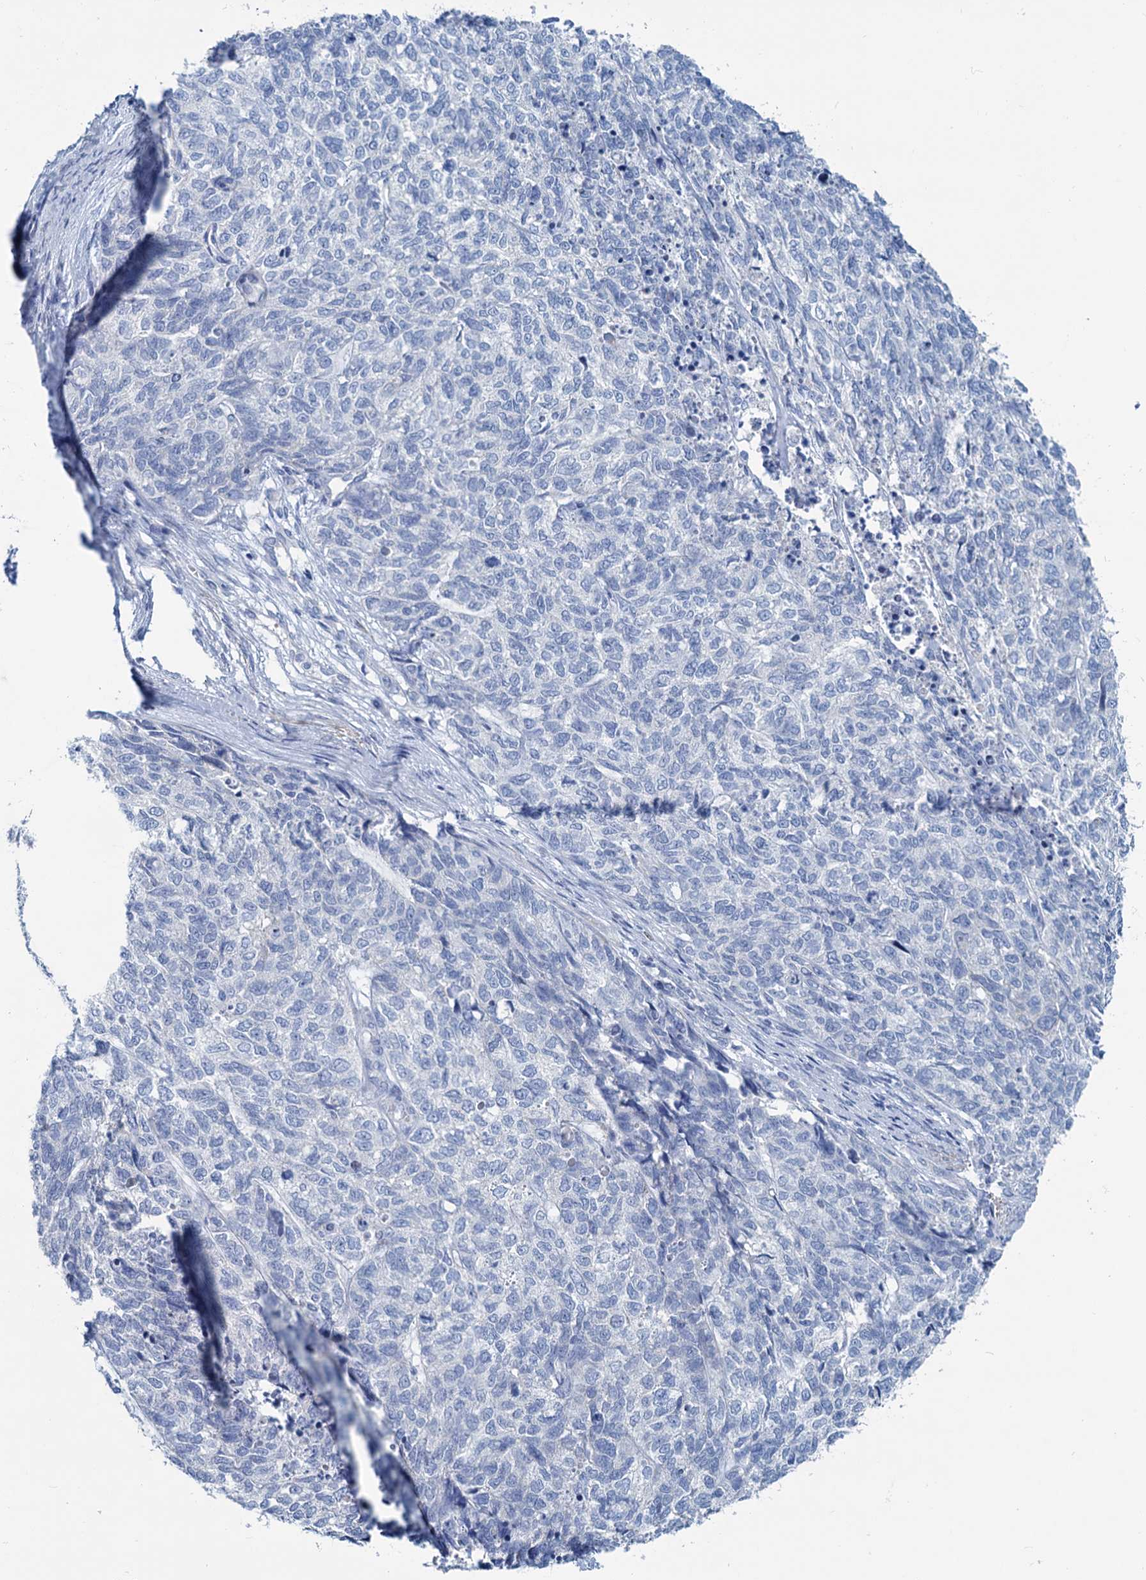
{"staining": {"intensity": "negative", "quantity": "none", "location": "none"}, "tissue": "cervical cancer", "cell_type": "Tumor cells", "image_type": "cancer", "snomed": [{"axis": "morphology", "description": "Squamous cell carcinoma, NOS"}, {"axis": "topography", "description": "Cervix"}], "caption": "Immunohistochemistry (IHC) of cervical squamous cell carcinoma displays no staining in tumor cells. Brightfield microscopy of IHC stained with DAB (3,3'-diaminobenzidine) (brown) and hematoxylin (blue), captured at high magnification.", "gene": "SLC1A3", "patient": {"sex": "female", "age": 63}}